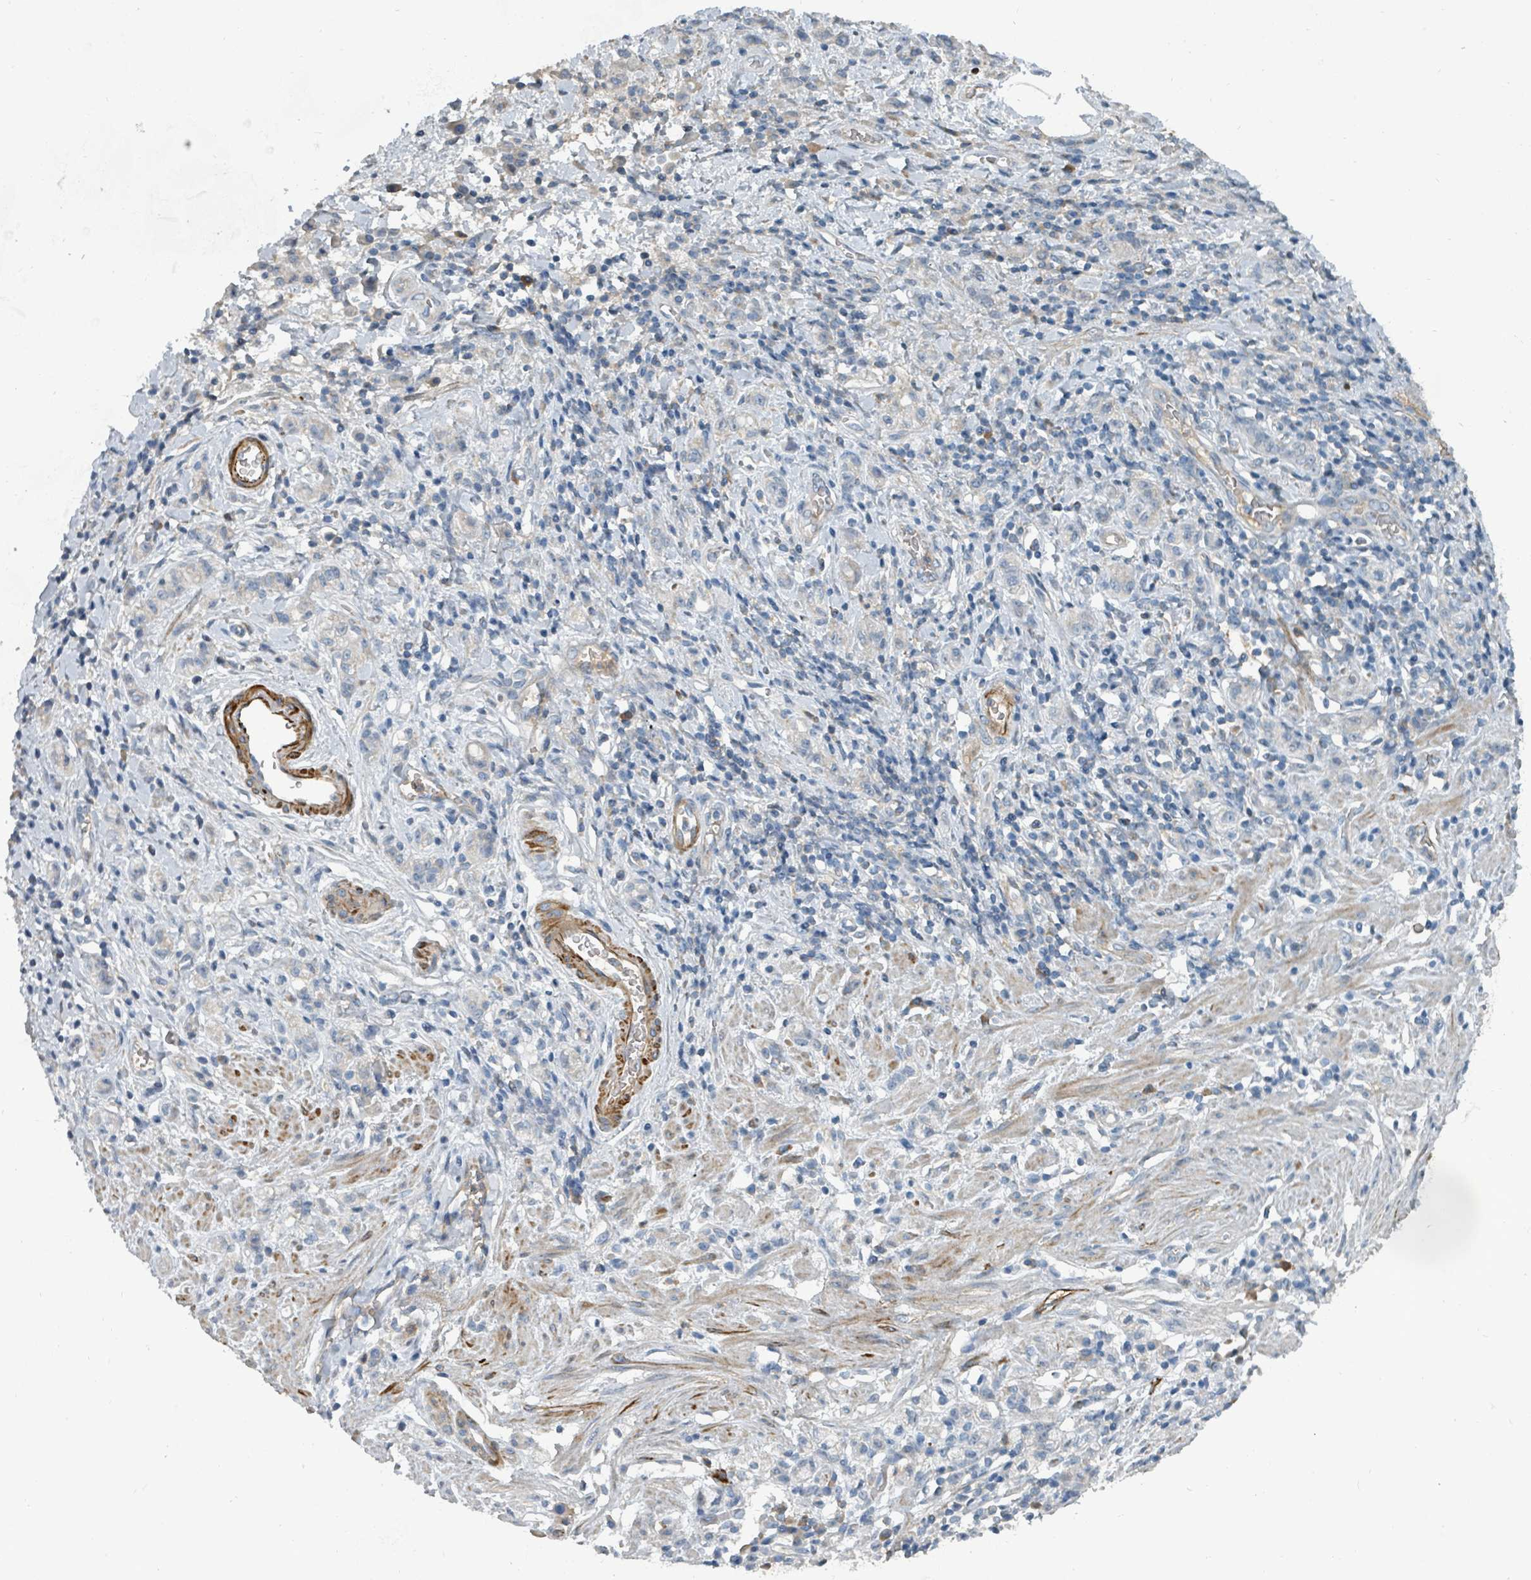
{"staining": {"intensity": "negative", "quantity": "none", "location": "none"}, "tissue": "stomach cancer", "cell_type": "Tumor cells", "image_type": "cancer", "snomed": [{"axis": "morphology", "description": "Adenocarcinoma, NOS"}, {"axis": "topography", "description": "Stomach"}], "caption": "The image shows no significant staining in tumor cells of stomach cancer. (DAB immunohistochemistry with hematoxylin counter stain).", "gene": "SLC44A5", "patient": {"sex": "male", "age": 77}}